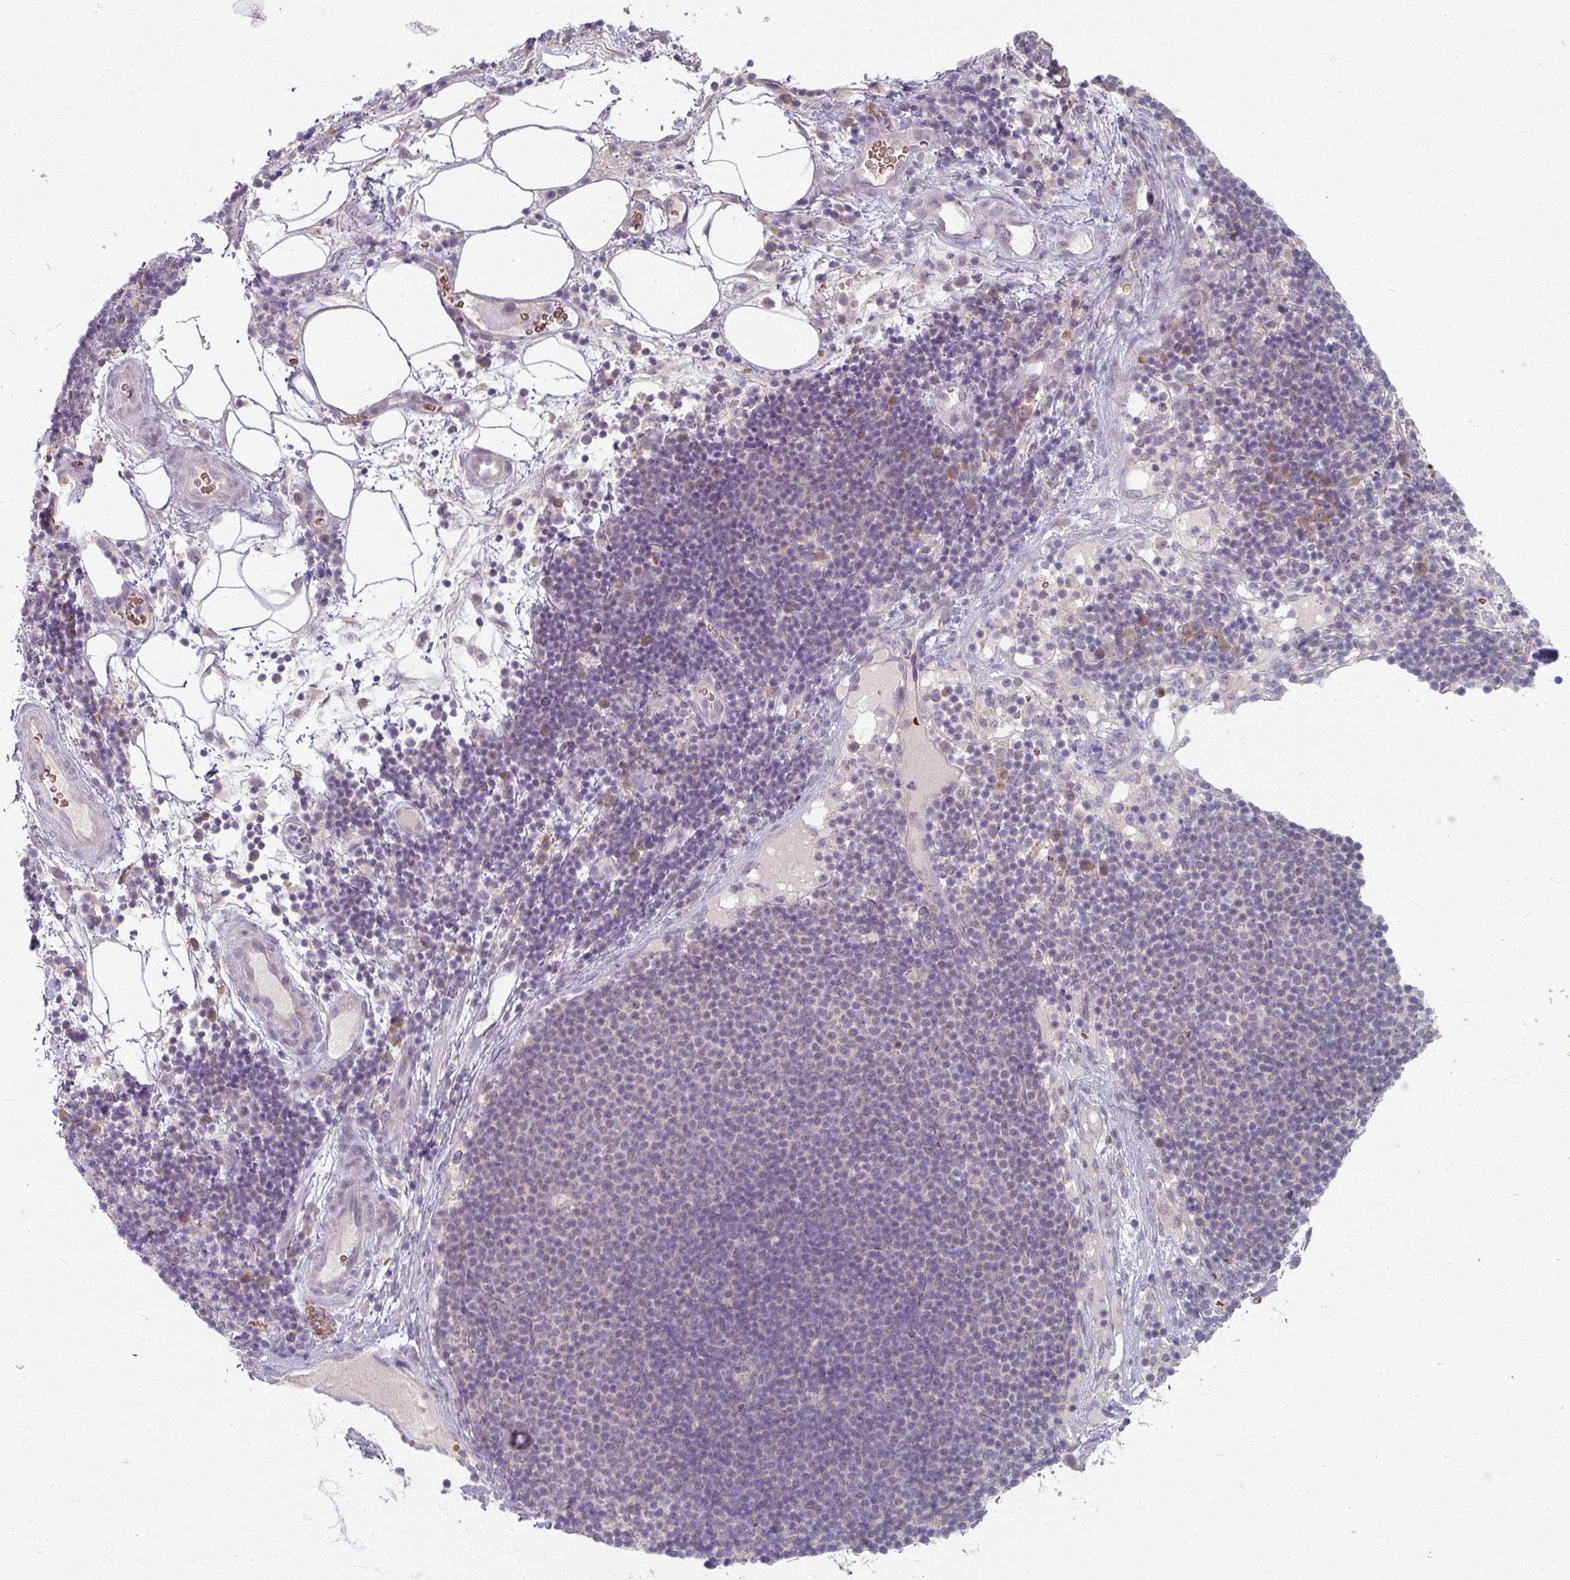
{"staining": {"intensity": "negative", "quantity": "none", "location": "none"}, "tissue": "pancreatic cancer", "cell_type": "Tumor cells", "image_type": "cancer", "snomed": [{"axis": "morphology", "description": "Adenocarcinoma, NOS"}, {"axis": "topography", "description": "Pancreas"}], "caption": "Image shows no significant protein staining in tumor cells of pancreatic cancer (adenocarcinoma).", "gene": "KMT5C", "patient": {"sex": "female", "age": 63}}